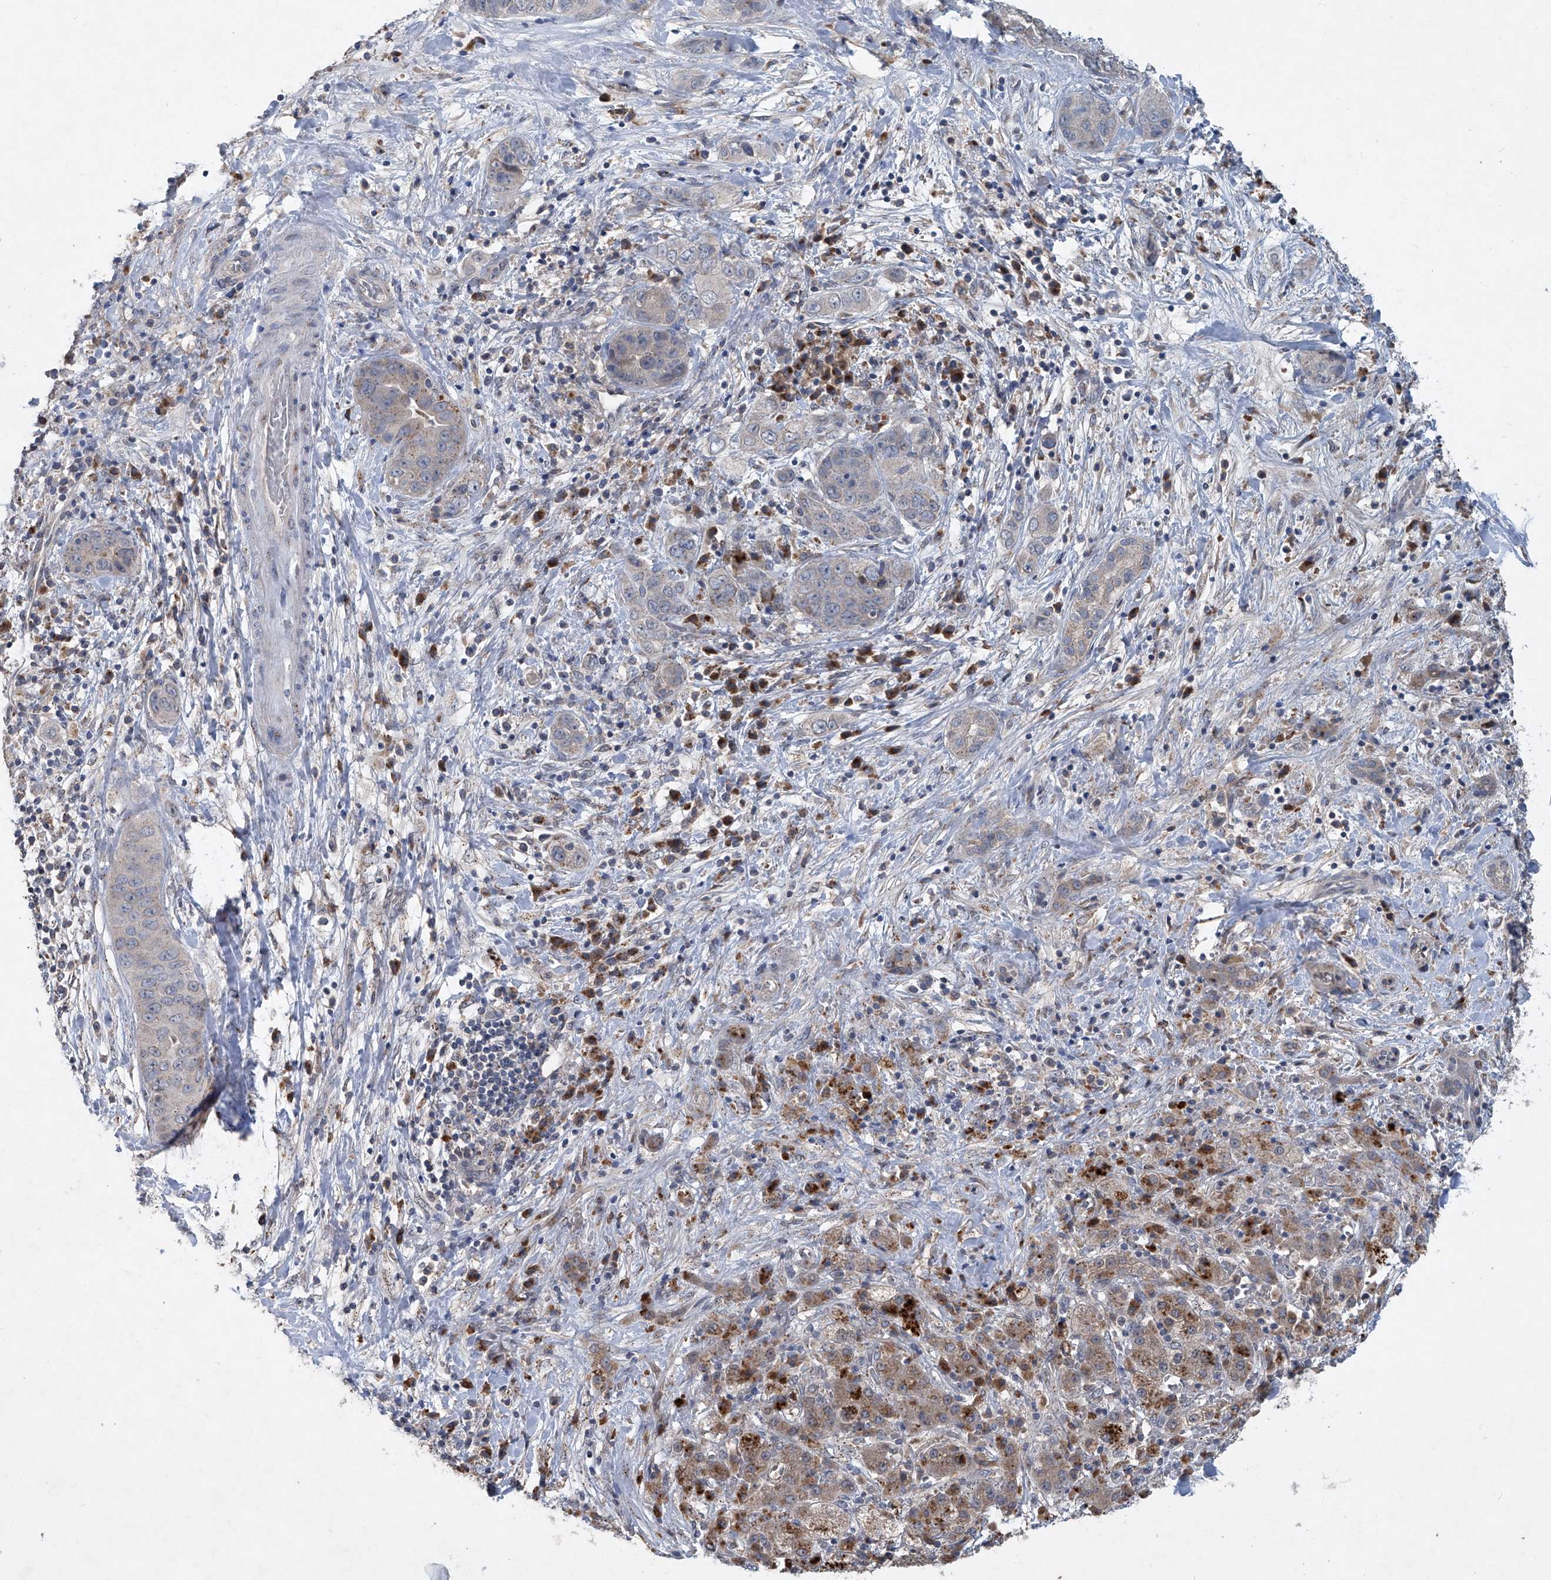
{"staining": {"intensity": "negative", "quantity": "none", "location": "none"}, "tissue": "liver cancer", "cell_type": "Tumor cells", "image_type": "cancer", "snomed": [{"axis": "morphology", "description": "Cholangiocarcinoma"}, {"axis": "topography", "description": "Liver"}], "caption": "Image shows no significant protein staining in tumor cells of liver cholangiocarcinoma.", "gene": "PCSK5", "patient": {"sex": "female", "age": 52}}